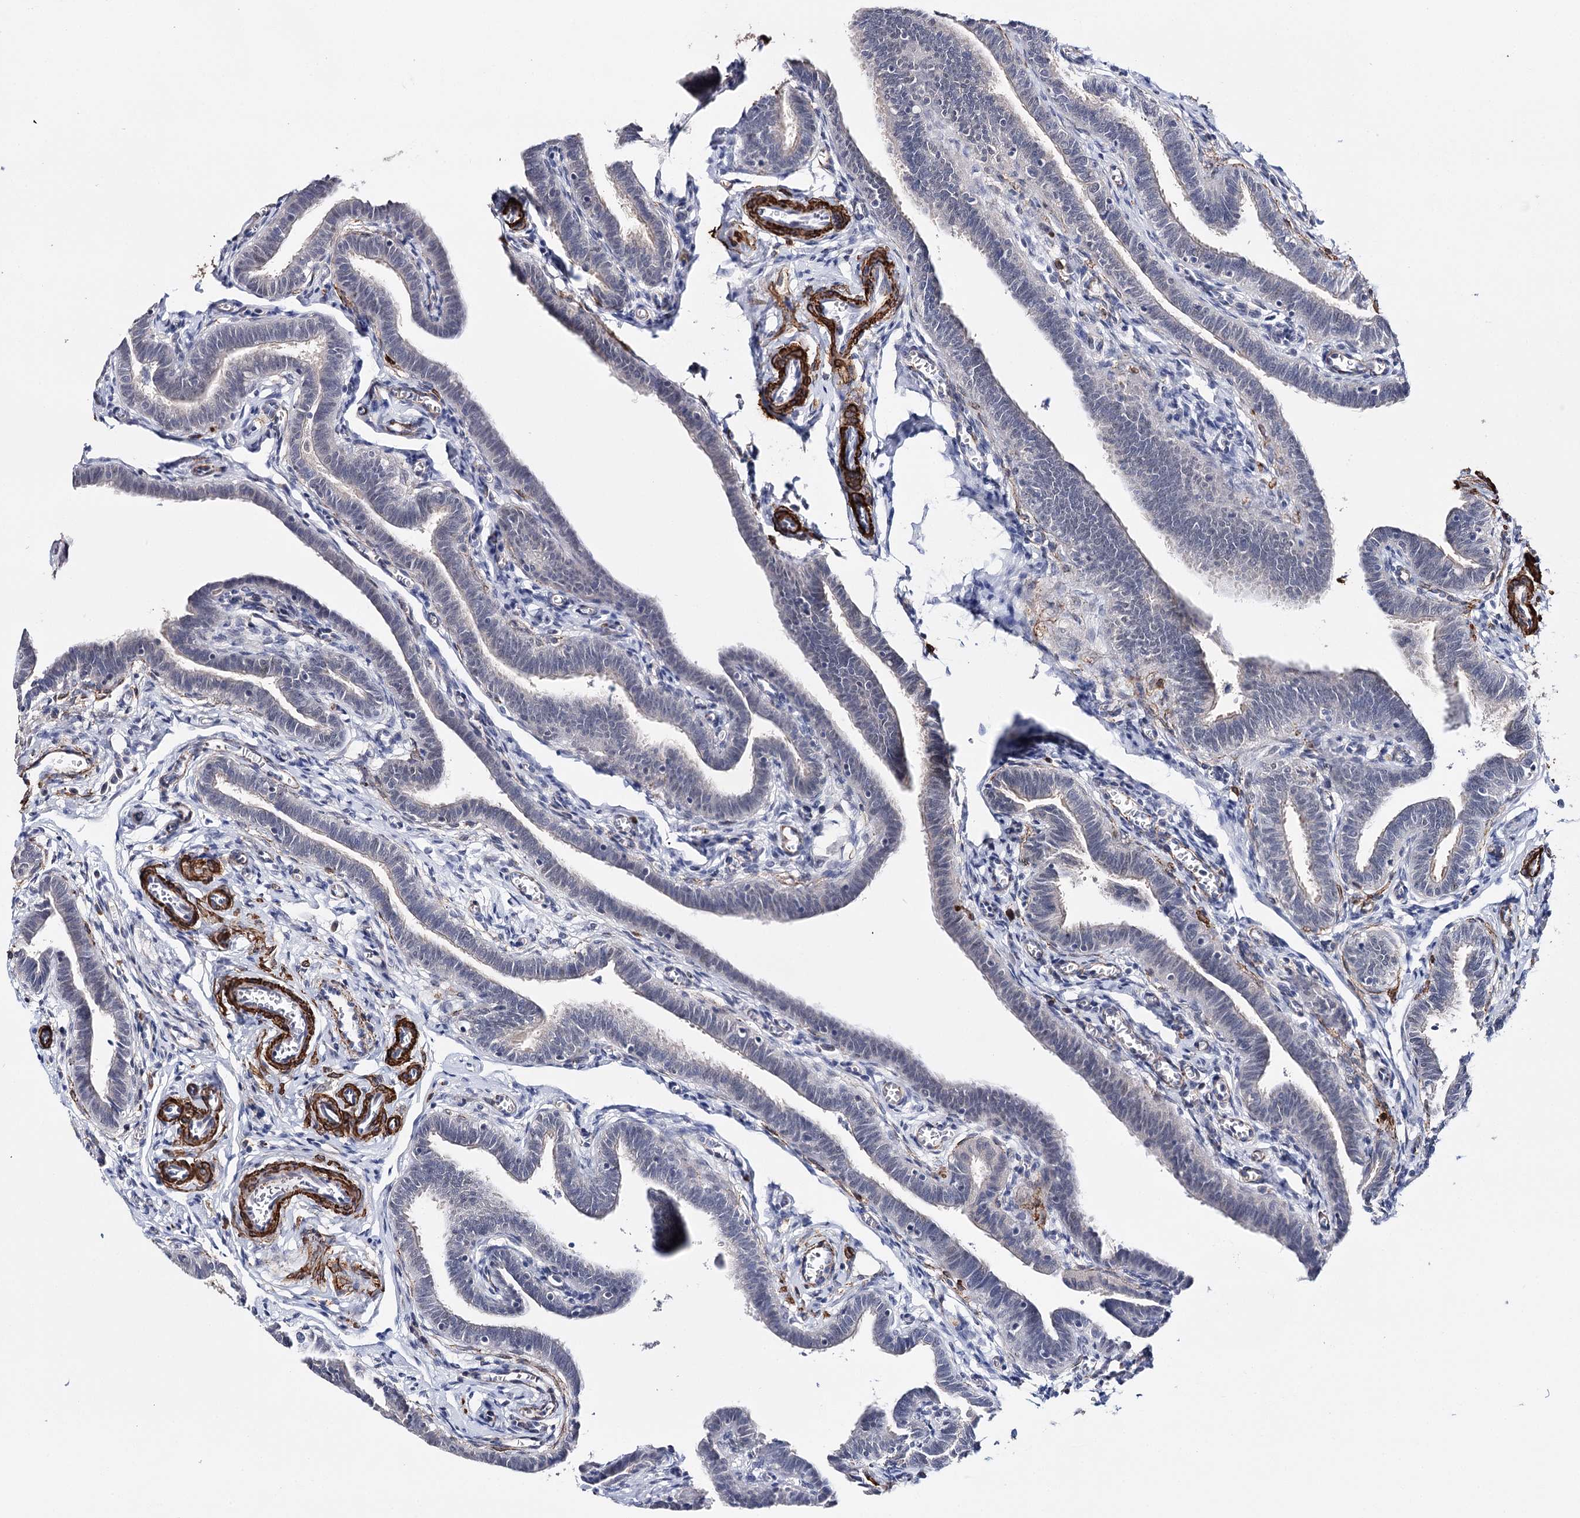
{"staining": {"intensity": "weak", "quantity": "25%-75%", "location": "nuclear"}, "tissue": "fallopian tube", "cell_type": "Glandular cells", "image_type": "normal", "snomed": [{"axis": "morphology", "description": "Normal tissue, NOS"}, {"axis": "topography", "description": "Fallopian tube"}], "caption": "Immunohistochemistry (DAB (3,3'-diaminobenzidine)) staining of benign human fallopian tube reveals weak nuclear protein positivity in about 25%-75% of glandular cells. Ihc stains the protein in brown and the nuclei are stained blue.", "gene": "CFAP46", "patient": {"sex": "female", "age": 36}}